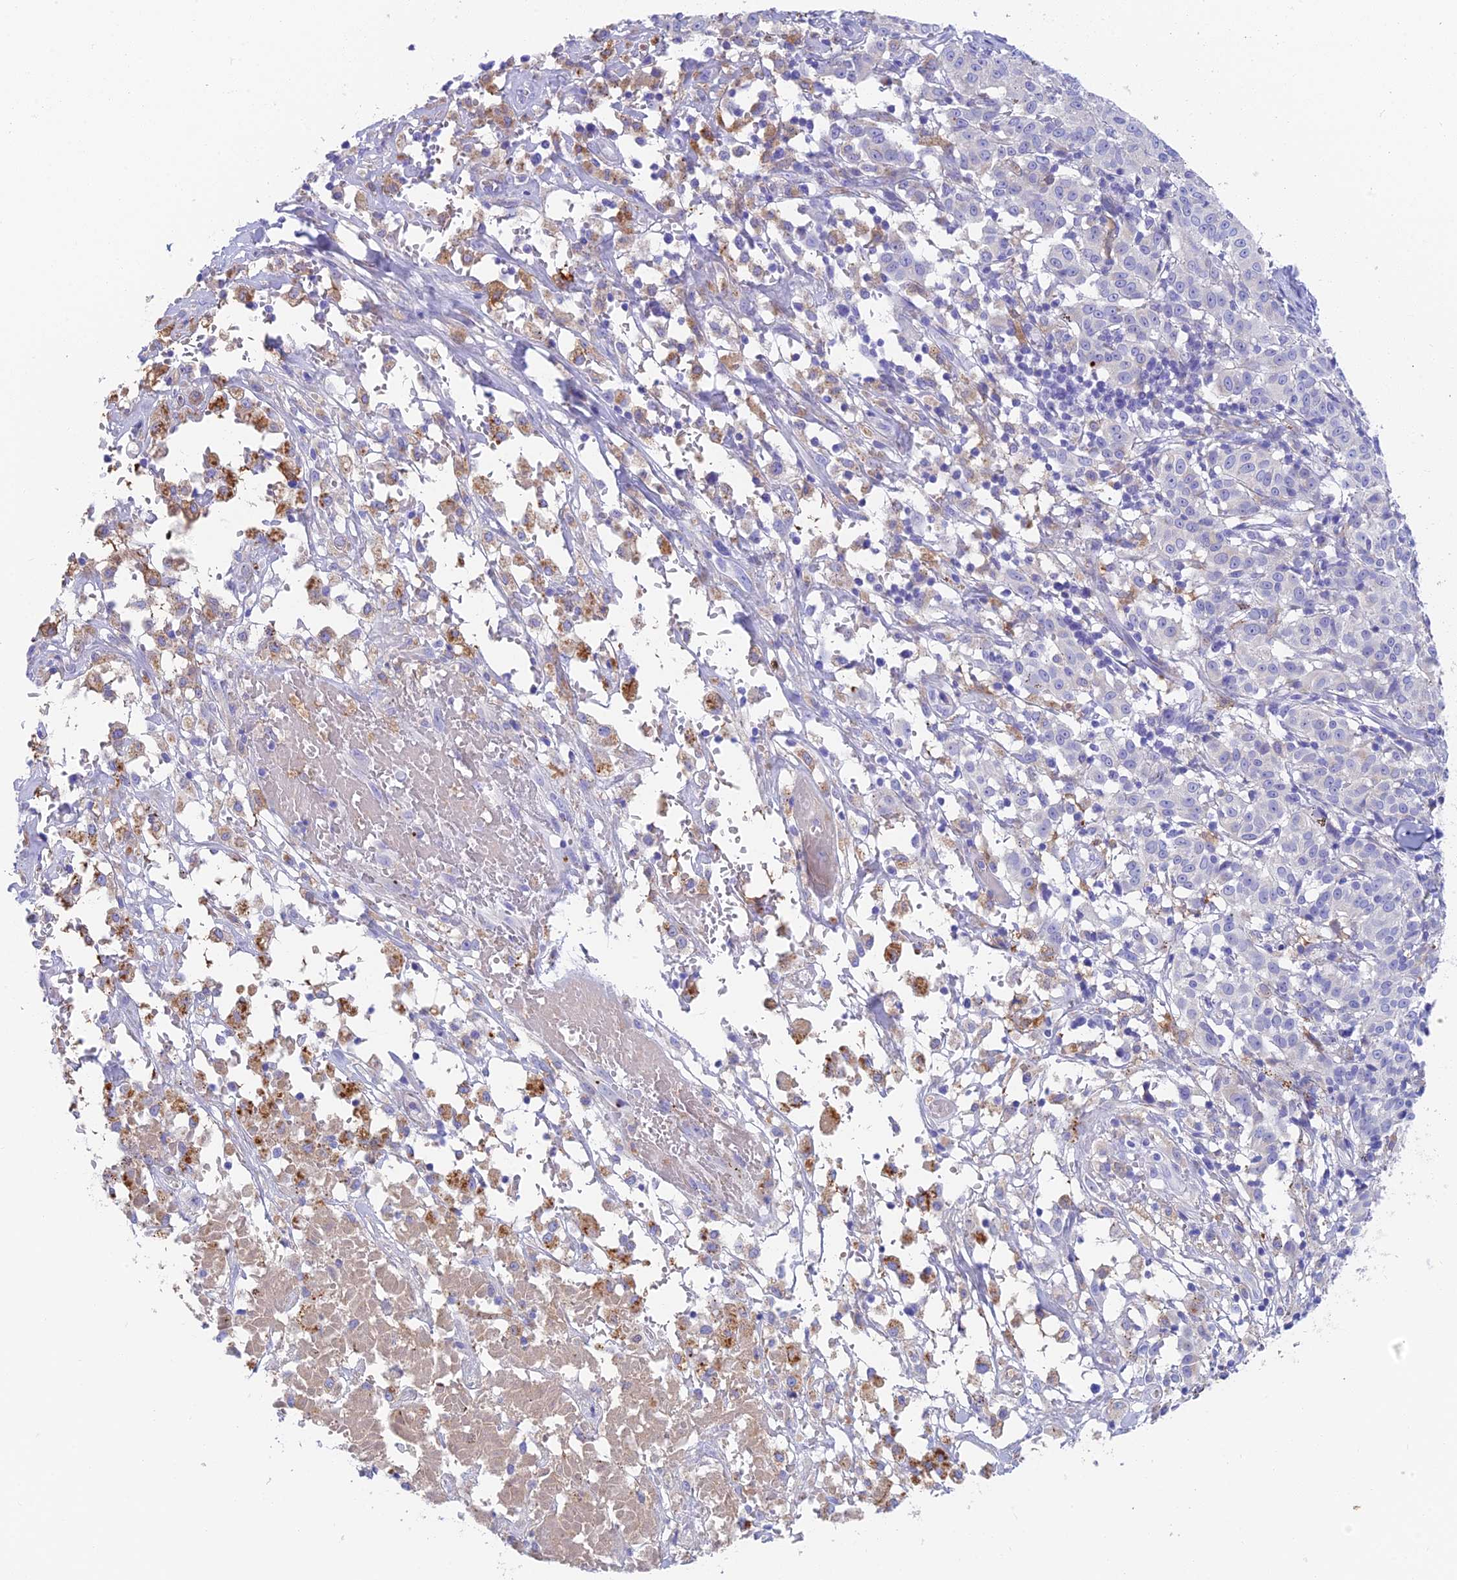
{"staining": {"intensity": "negative", "quantity": "none", "location": "none"}, "tissue": "melanoma", "cell_type": "Tumor cells", "image_type": "cancer", "snomed": [{"axis": "morphology", "description": "Malignant melanoma, NOS"}, {"axis": "topography", "description": "Skin"}], "caption": "High power microscopy photomicrograph of an immunohistochemistry (IHC) photomicrograph of malignant melanoma, revealing no significant positivity in tumor cells.", "gene": "ADAMTS13", "patient": {"sex": "female", "age": 72}}